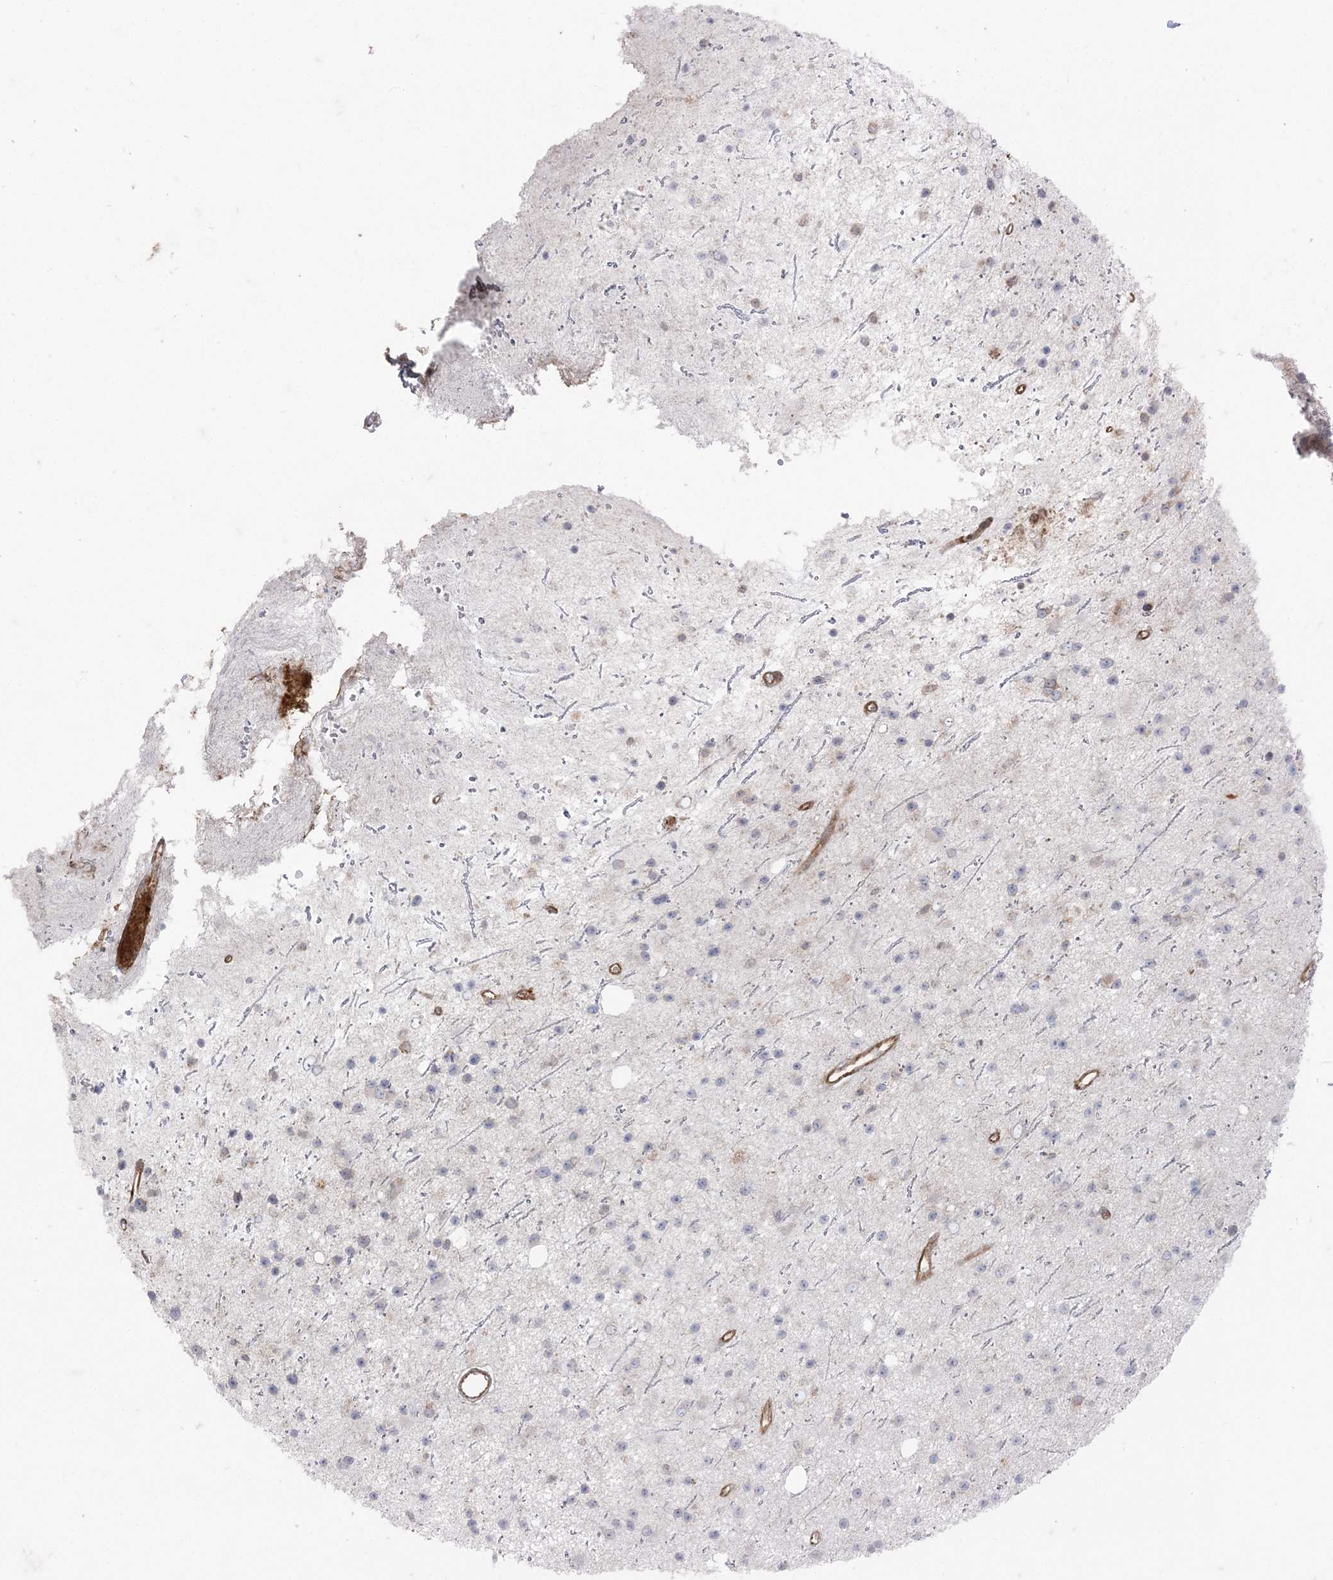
{"staining": {"intensity": "negative", "quantity": "none", "location": "none"}, "tissue": "glioma", "cell_type": "Tumor cells", "image_type": "cancer", "snomed": [{"axis": "morphology", "description": "Glioma, malignant, Low grade"}, {"axis": "topography", "description": "Cerebral cortex"}], "caption": "A high-resolution micrograph shows immunohistochemistry (IHC) staining of malignant glioma (low-grade), which demonstrates no significant expression in tumor cells.", "gene": "DERL3", "patient": {"sex": "female", "age": 39}}